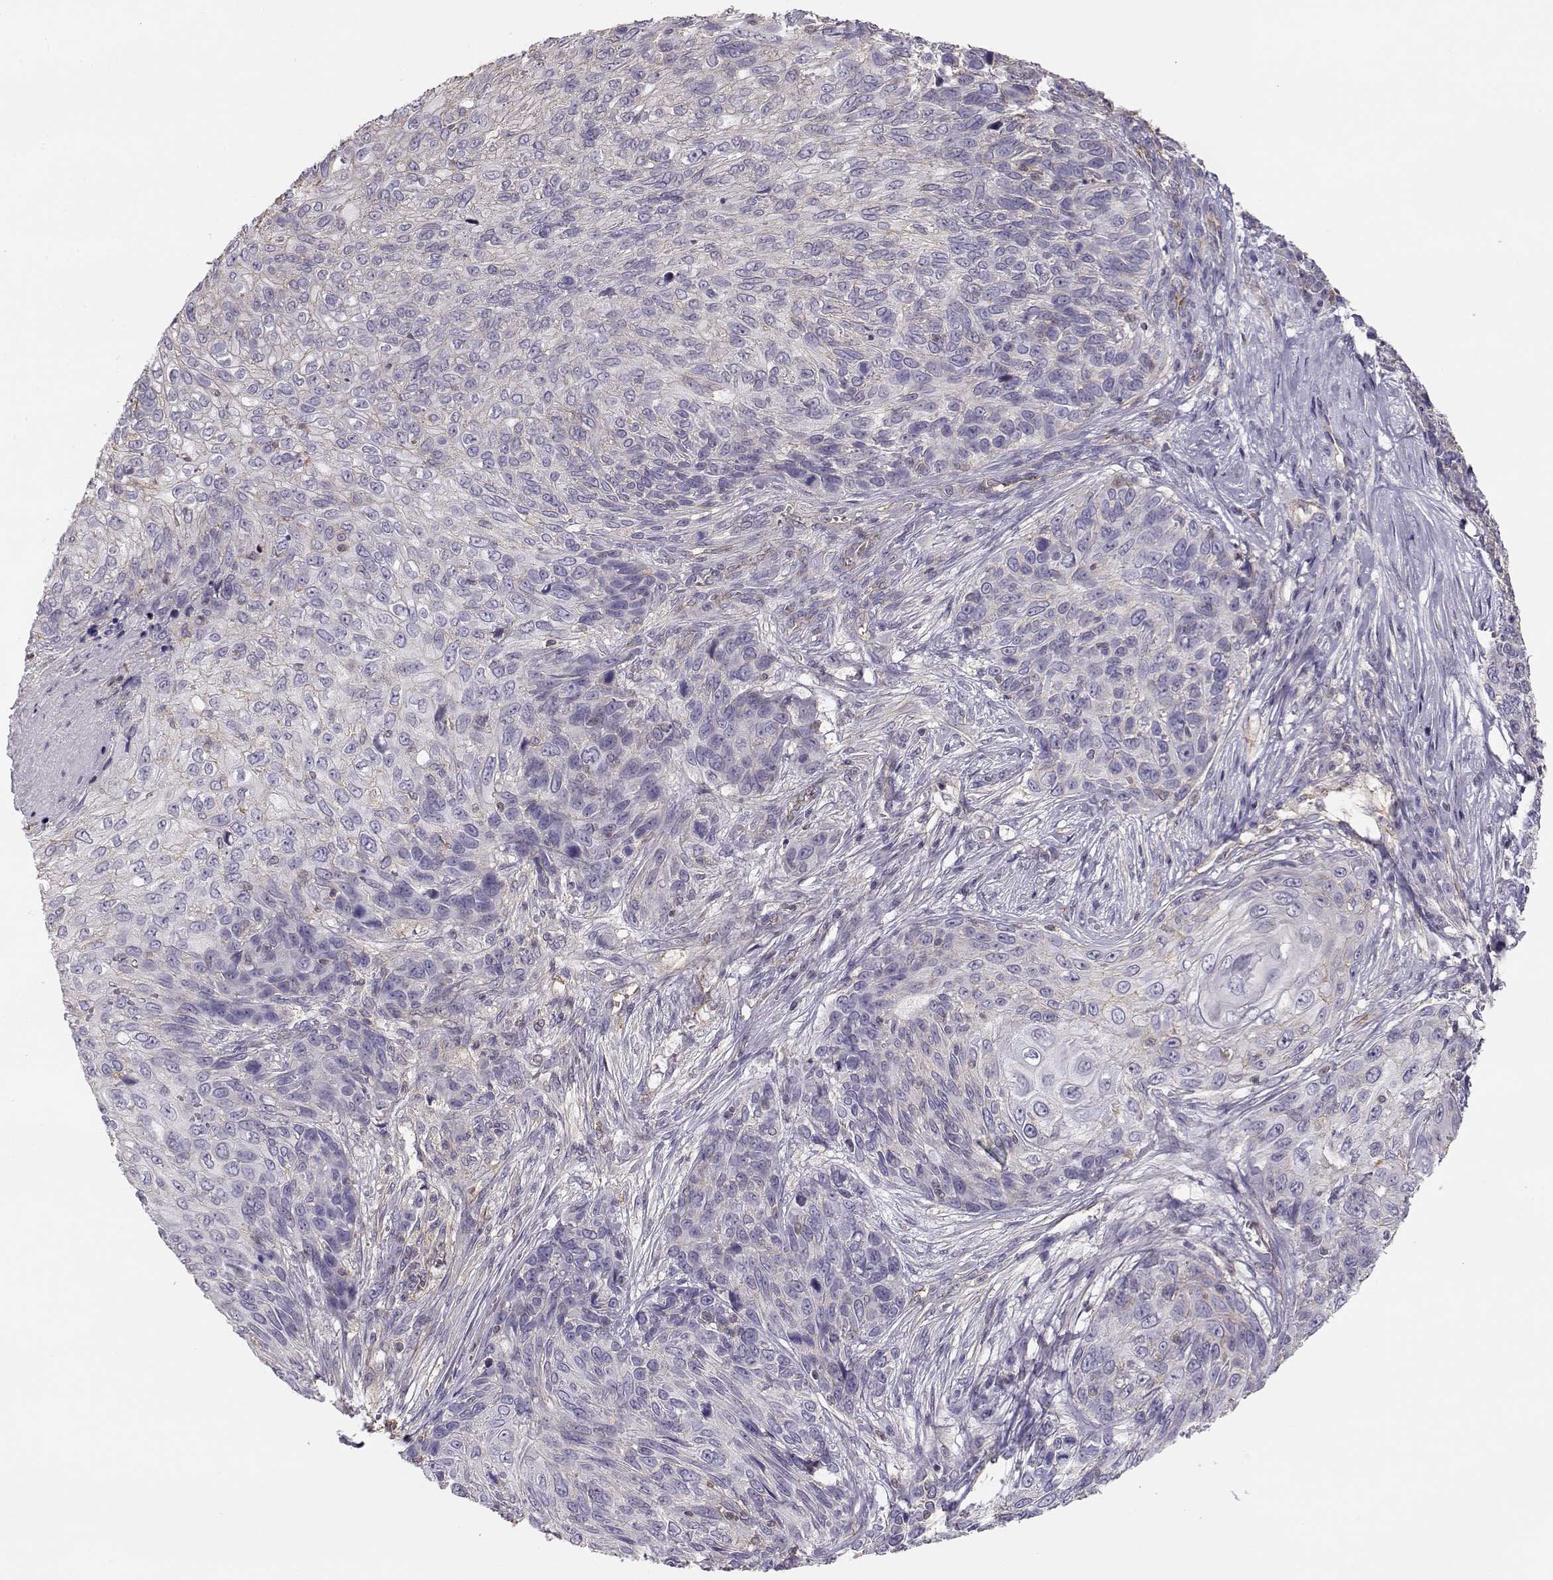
{"staining": {"intensity": "negative", "quantity": "none", "location": "none"}, "tissue": "skin cancer", "cell_type": "Tumor cells", "image_type": "cancer", "snomed": [{"axis": "morphology", "description": "Squamous cell carcinoma, NOS"}, {"axis": "topography", "description": "Skin"}], "caption": "IHC of skin cancer (squamous cell carcinoma) displays no staining in tumor cells.", "gene": "DAPL1", "patient": {"sex": "male", "age": 92}}